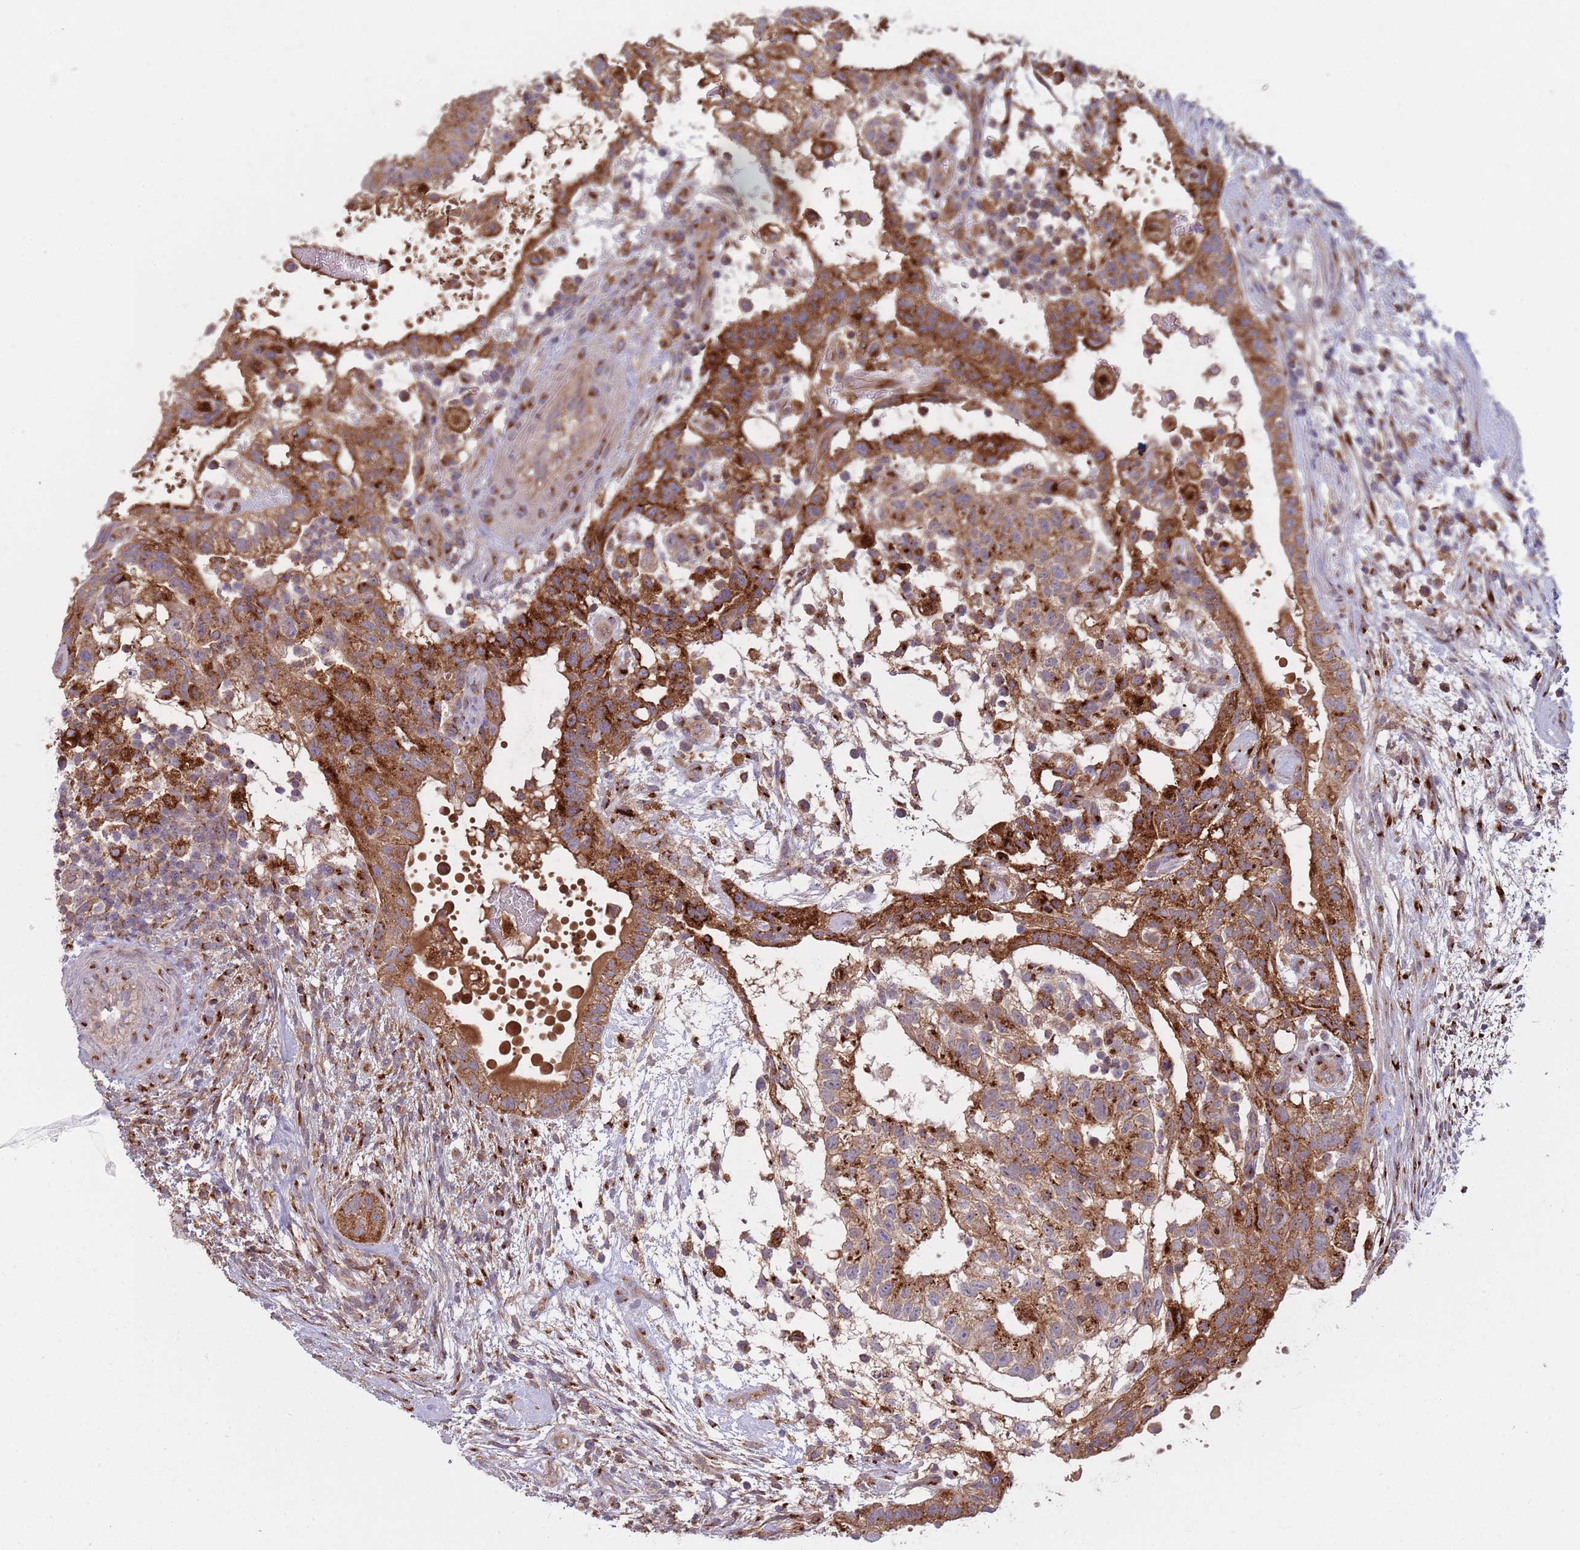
{"staining": {"intensity": "strong", "quantity": ">75%", "location": "cytoplasmic/membranous"}, "tissue": "testis cancer", "cell_type": "Tumor cells", "image_type": "cancer", "snomed": [{"axis": "morphology", "description": "Normal tissue, NOS"}, {"axis": "morphology", "description": "Carcinoma, Embryonal, NOS"}, {"axis": "topography", "description": "Testis"}], "caption": "Testis embryonal carcinoma stained with a protein marker demonstrates strong staining in tumor cells.", "gene": "BTBD7", "patient": {"sex": "male", "age": 32}}